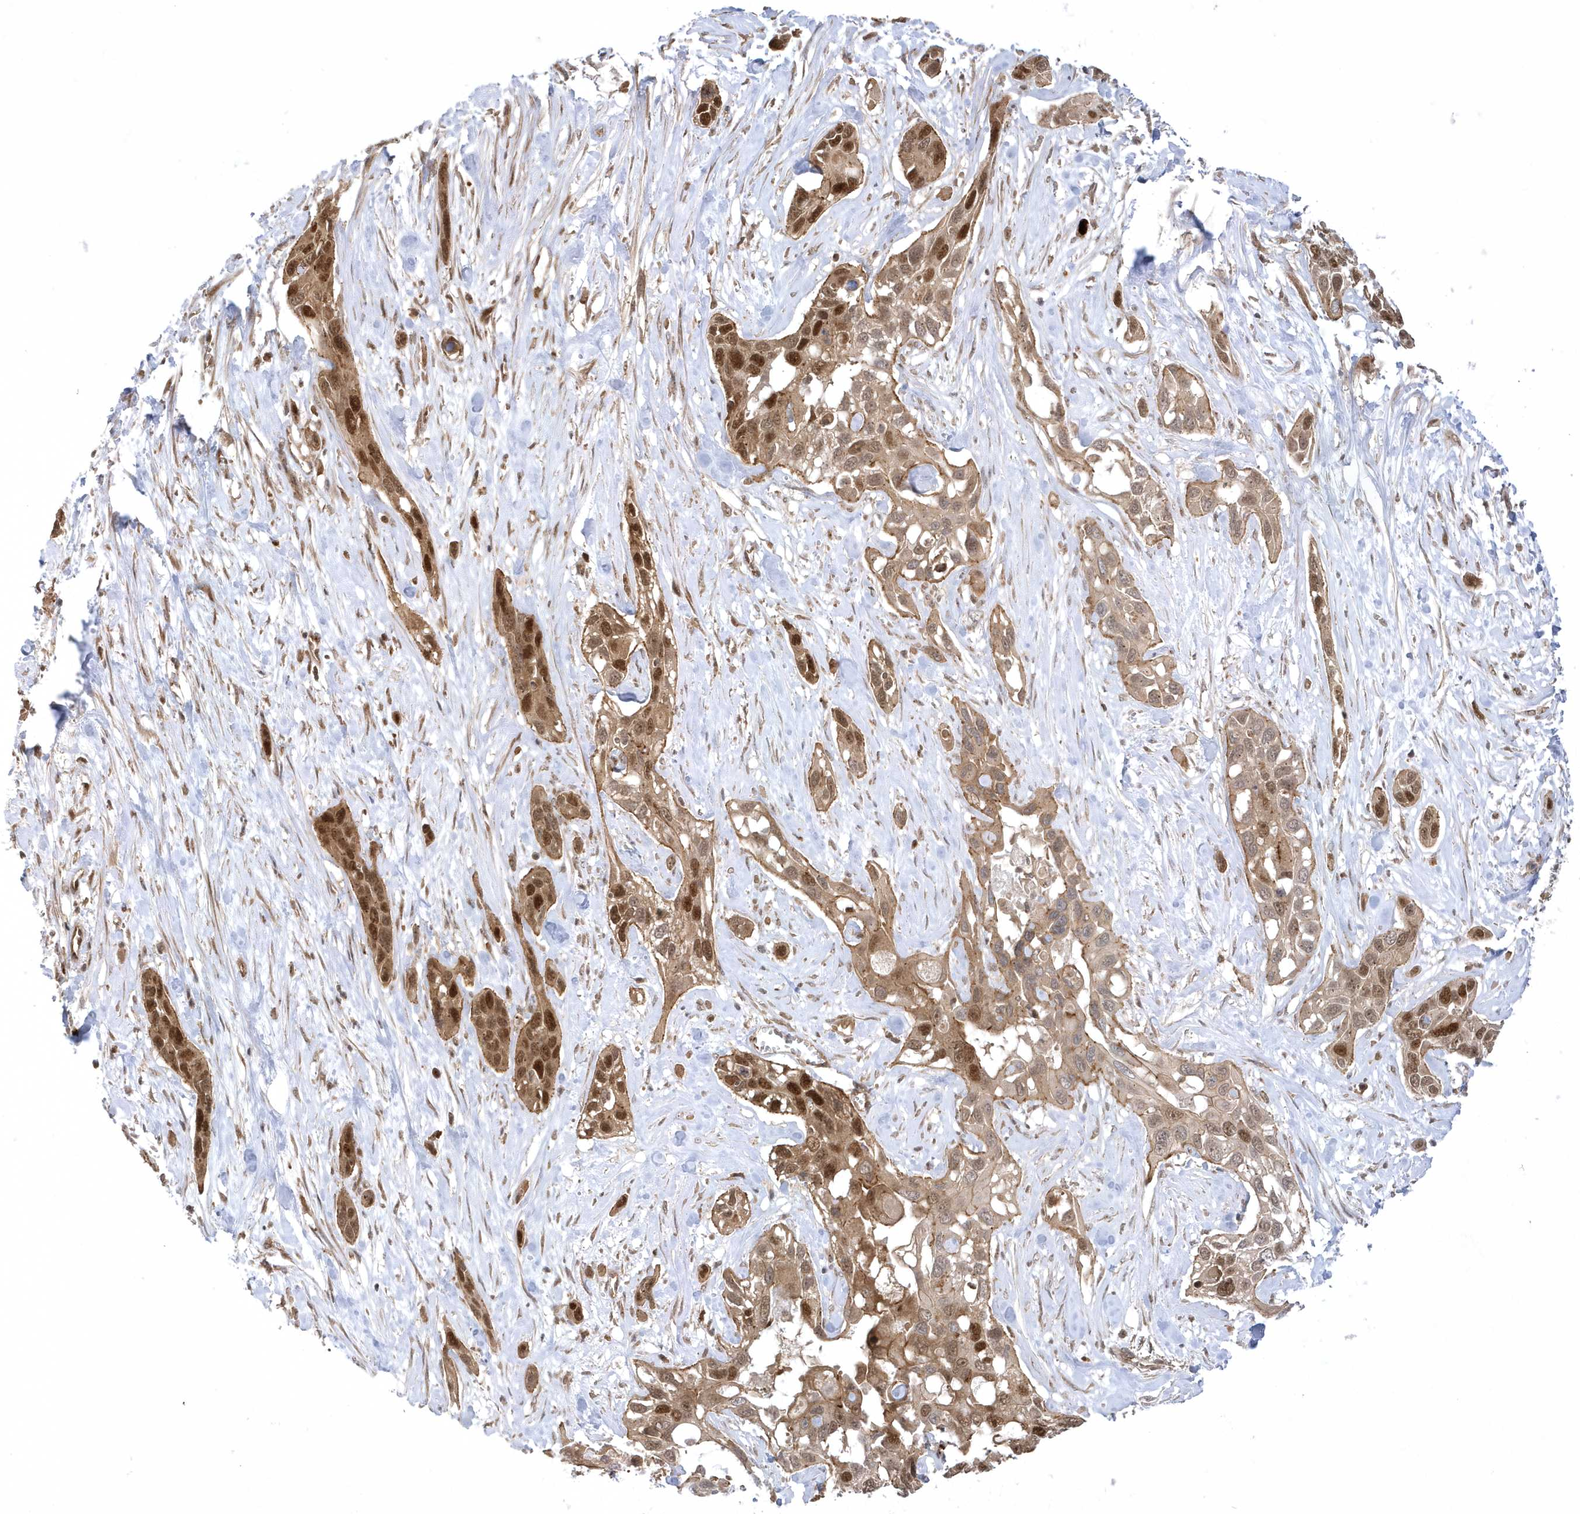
{"staining": {"intensity": "moderate", "quantity": ">75%", "location": "cytoplasmic/membranous,nuclear"}, "tissue": "pancreatic cancer", "cell_type": "Tumor cells", "image_type": "cancer", "snomed": [{"axis": "morphology", "description": "Adenocarcinoma, NOS"}, {"axis": "topography", "description": "Pancreas"}], "caption": "This is an image of IHC staining of pancreatic cancer, which shows moderate positivity in the cytoplasmic/membranous and nuclear of tumor cells.", "gene": "NAF1", "patient": {"sex": "female", "age": 60}}